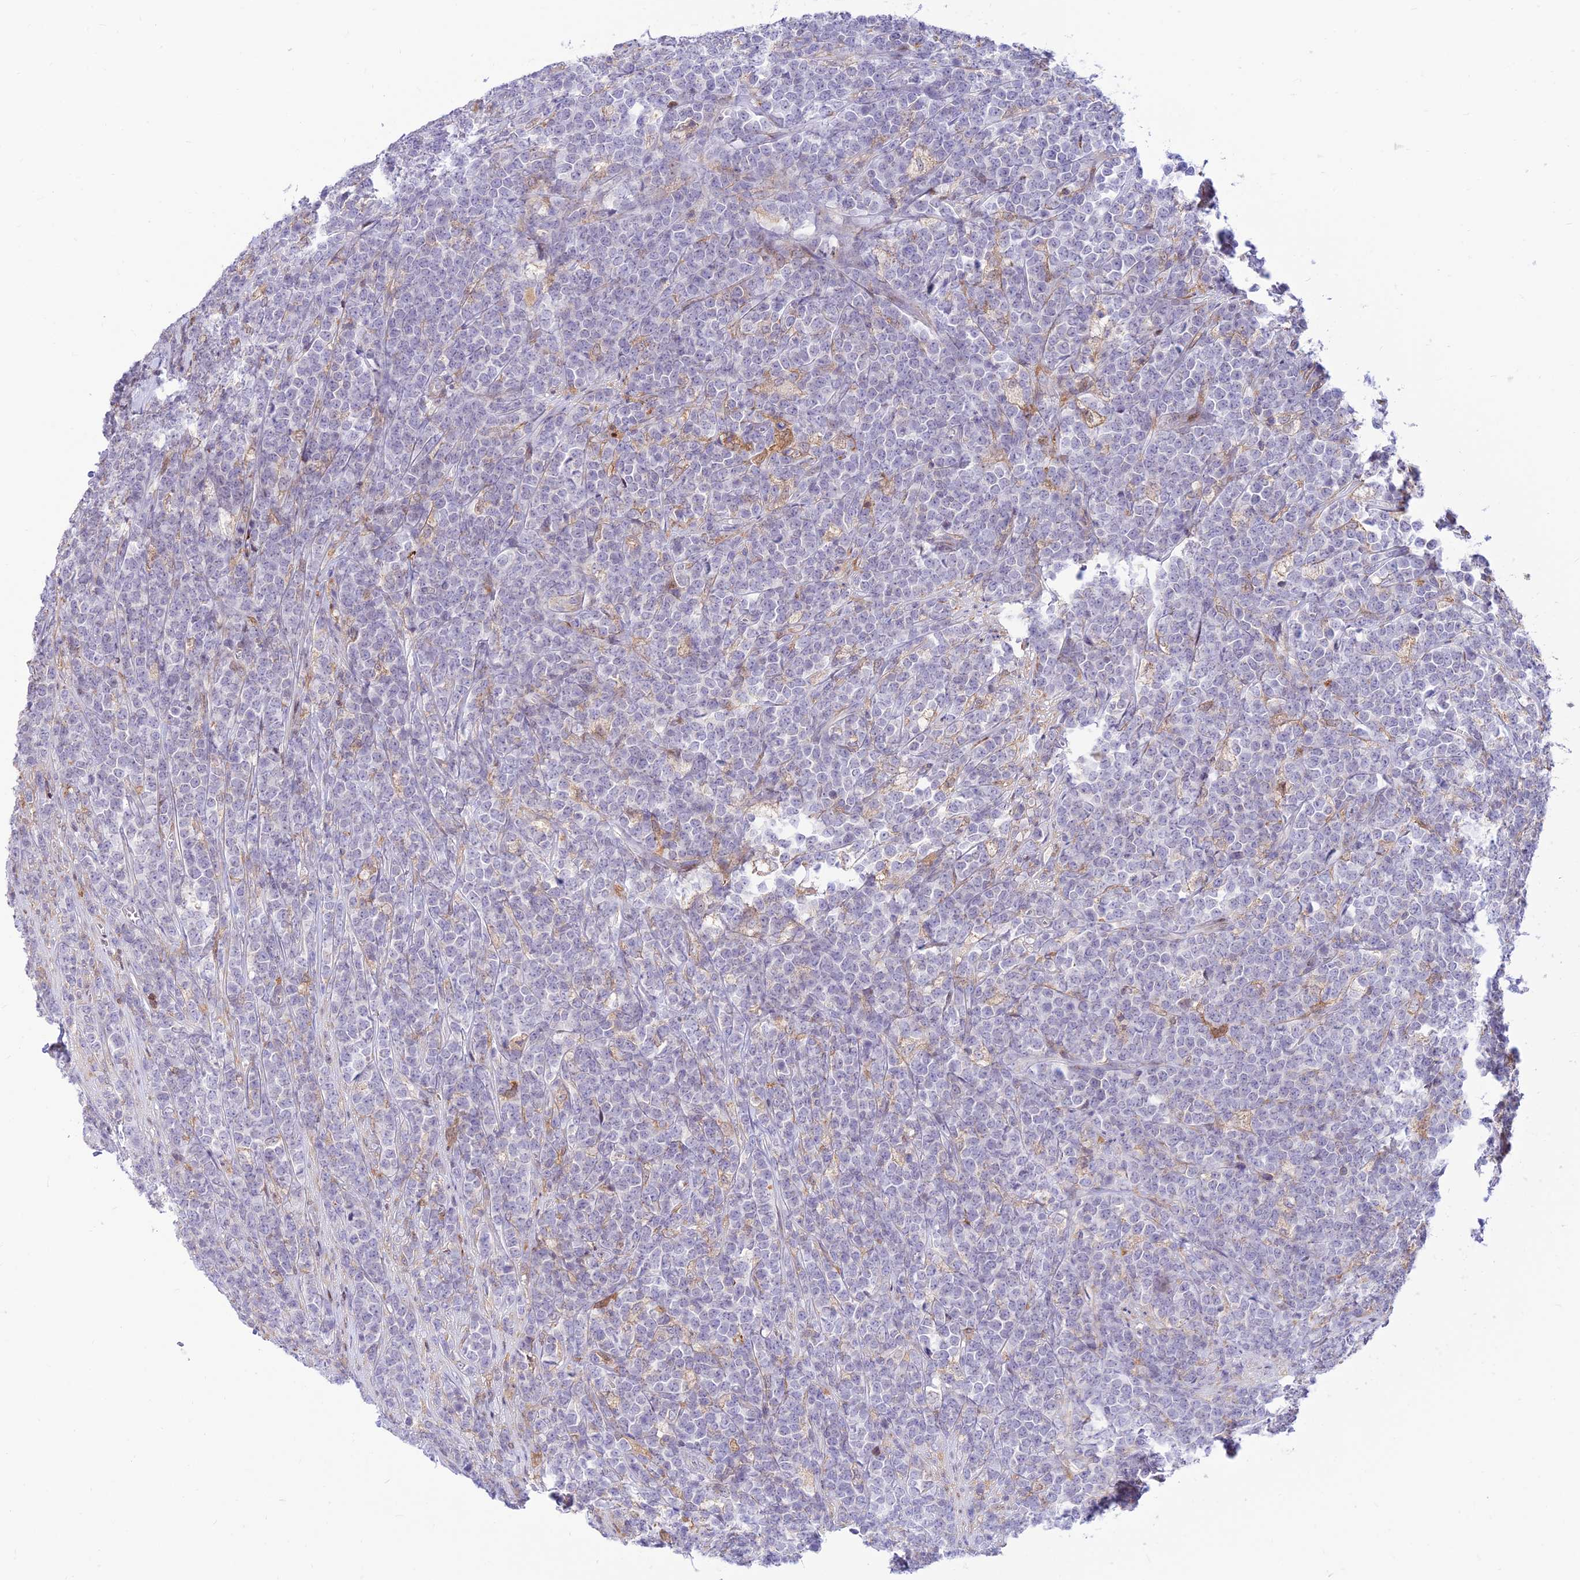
{"staining": {"intensity": "negative", "quantity": "none", "location": "none"}, "tissue": "lymphoma", "cell_type": "Tumor cells", "image_type": "cancer", "snomed": [{"axis": "morphology", "description": "Malignant lymphoma, non-Hodgkin's type, High grade"}, {"axis": "topography", "description": "Small intestine"}], "caption": "Protein analysis of lymphoma displays no significant staining in tumor cells.", "gene": "FAM186B", "patient": {"sex": "male", "age": 8}}